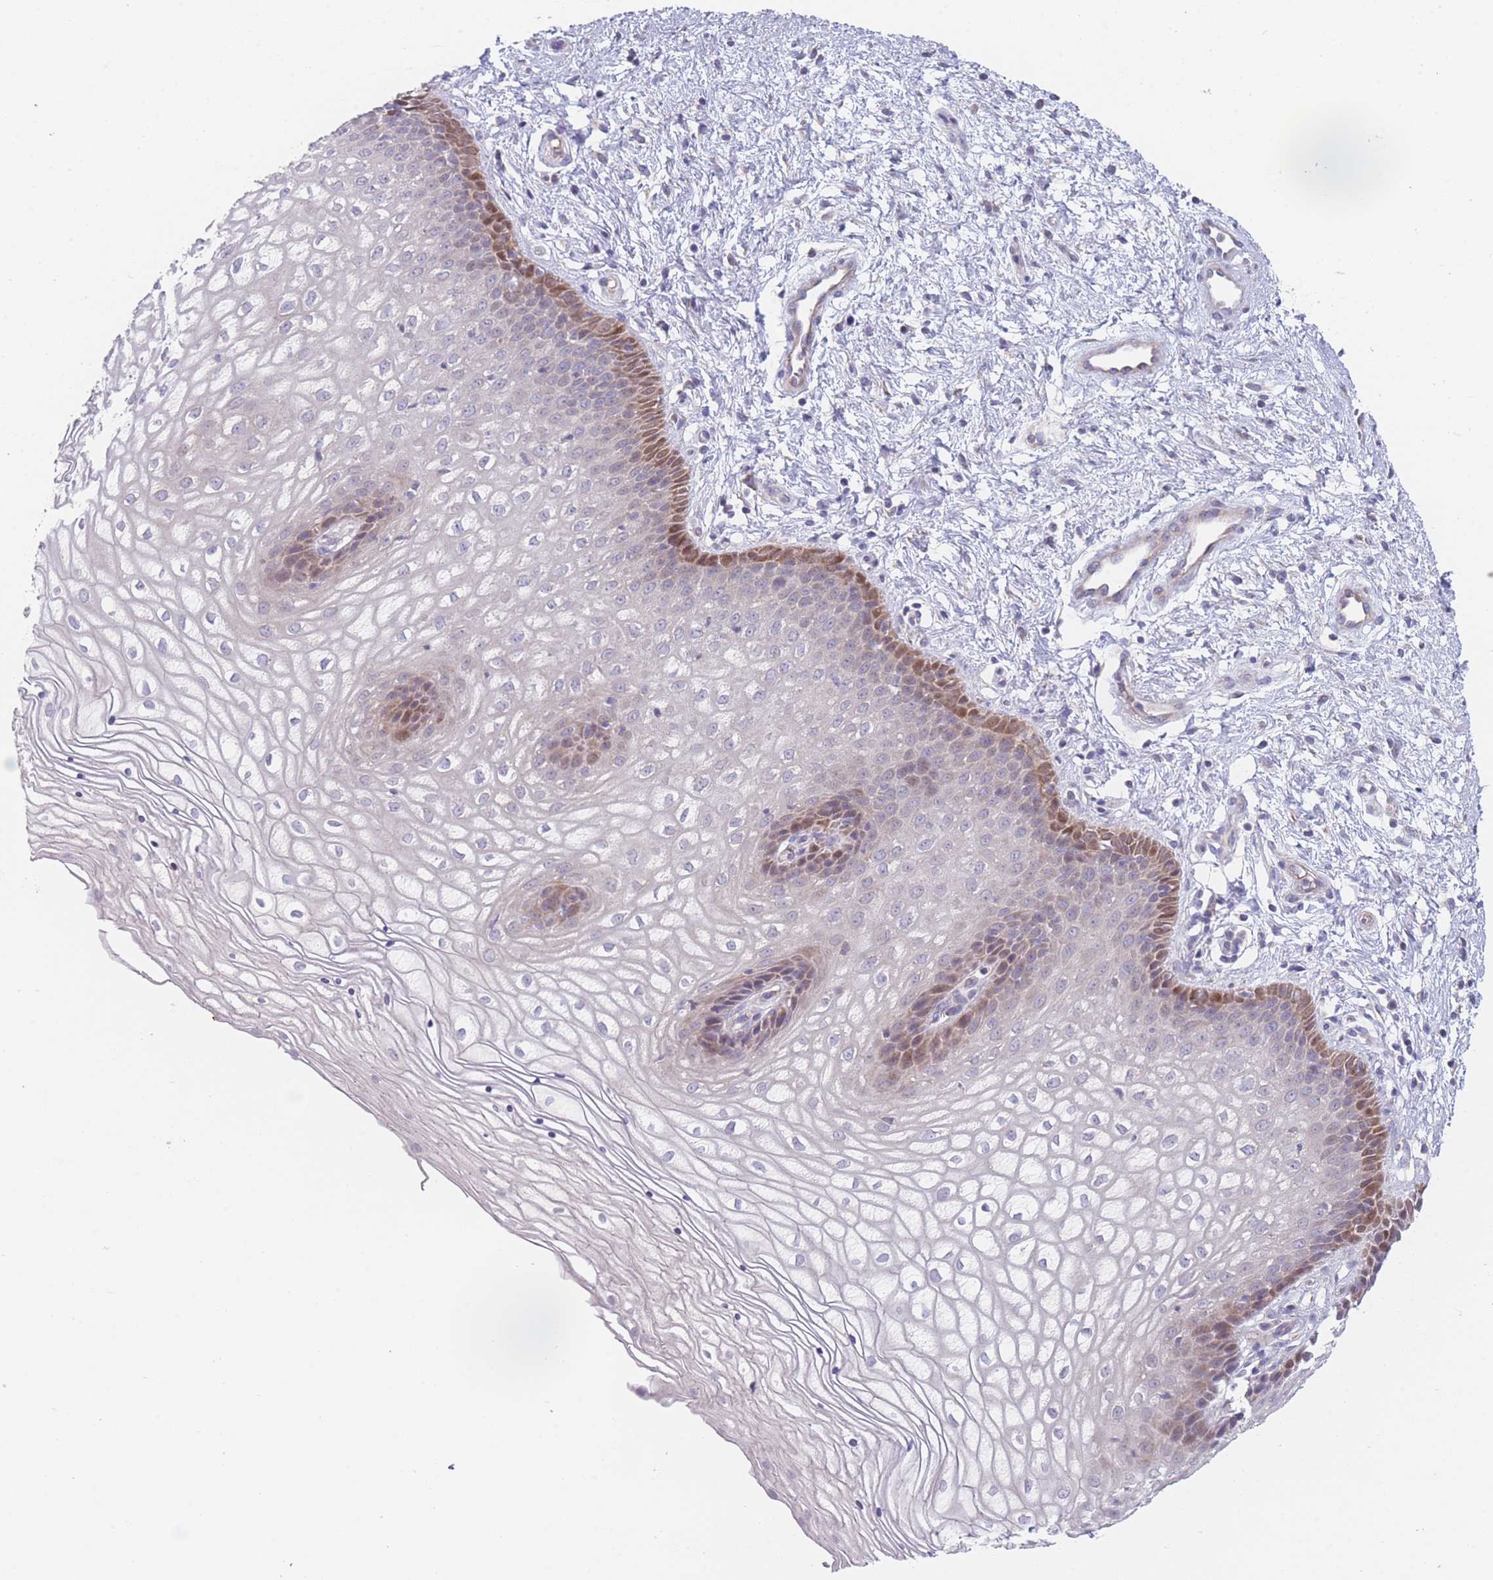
{"staining": {"intensity": "moderate", "quantity": "<25%", "location": "cytoplasmic/membranous"}, "tissue": "vagina", "cell_type": "Squamous epithelial cells", "image_type": "normal", "snomed": [{"axis": "morphology", "description": "Normal tissue, NOS"}, {"axis": "topography", "description": "Vagina"}], "caption": "Moderate cytoplasmic/membranous expression for a protein is appreciated in about <25% of squamous epithelial cells of benign vagina using IHC.", "gene": "SMPD4", "patient": {"sex": "female", "age": 34}}